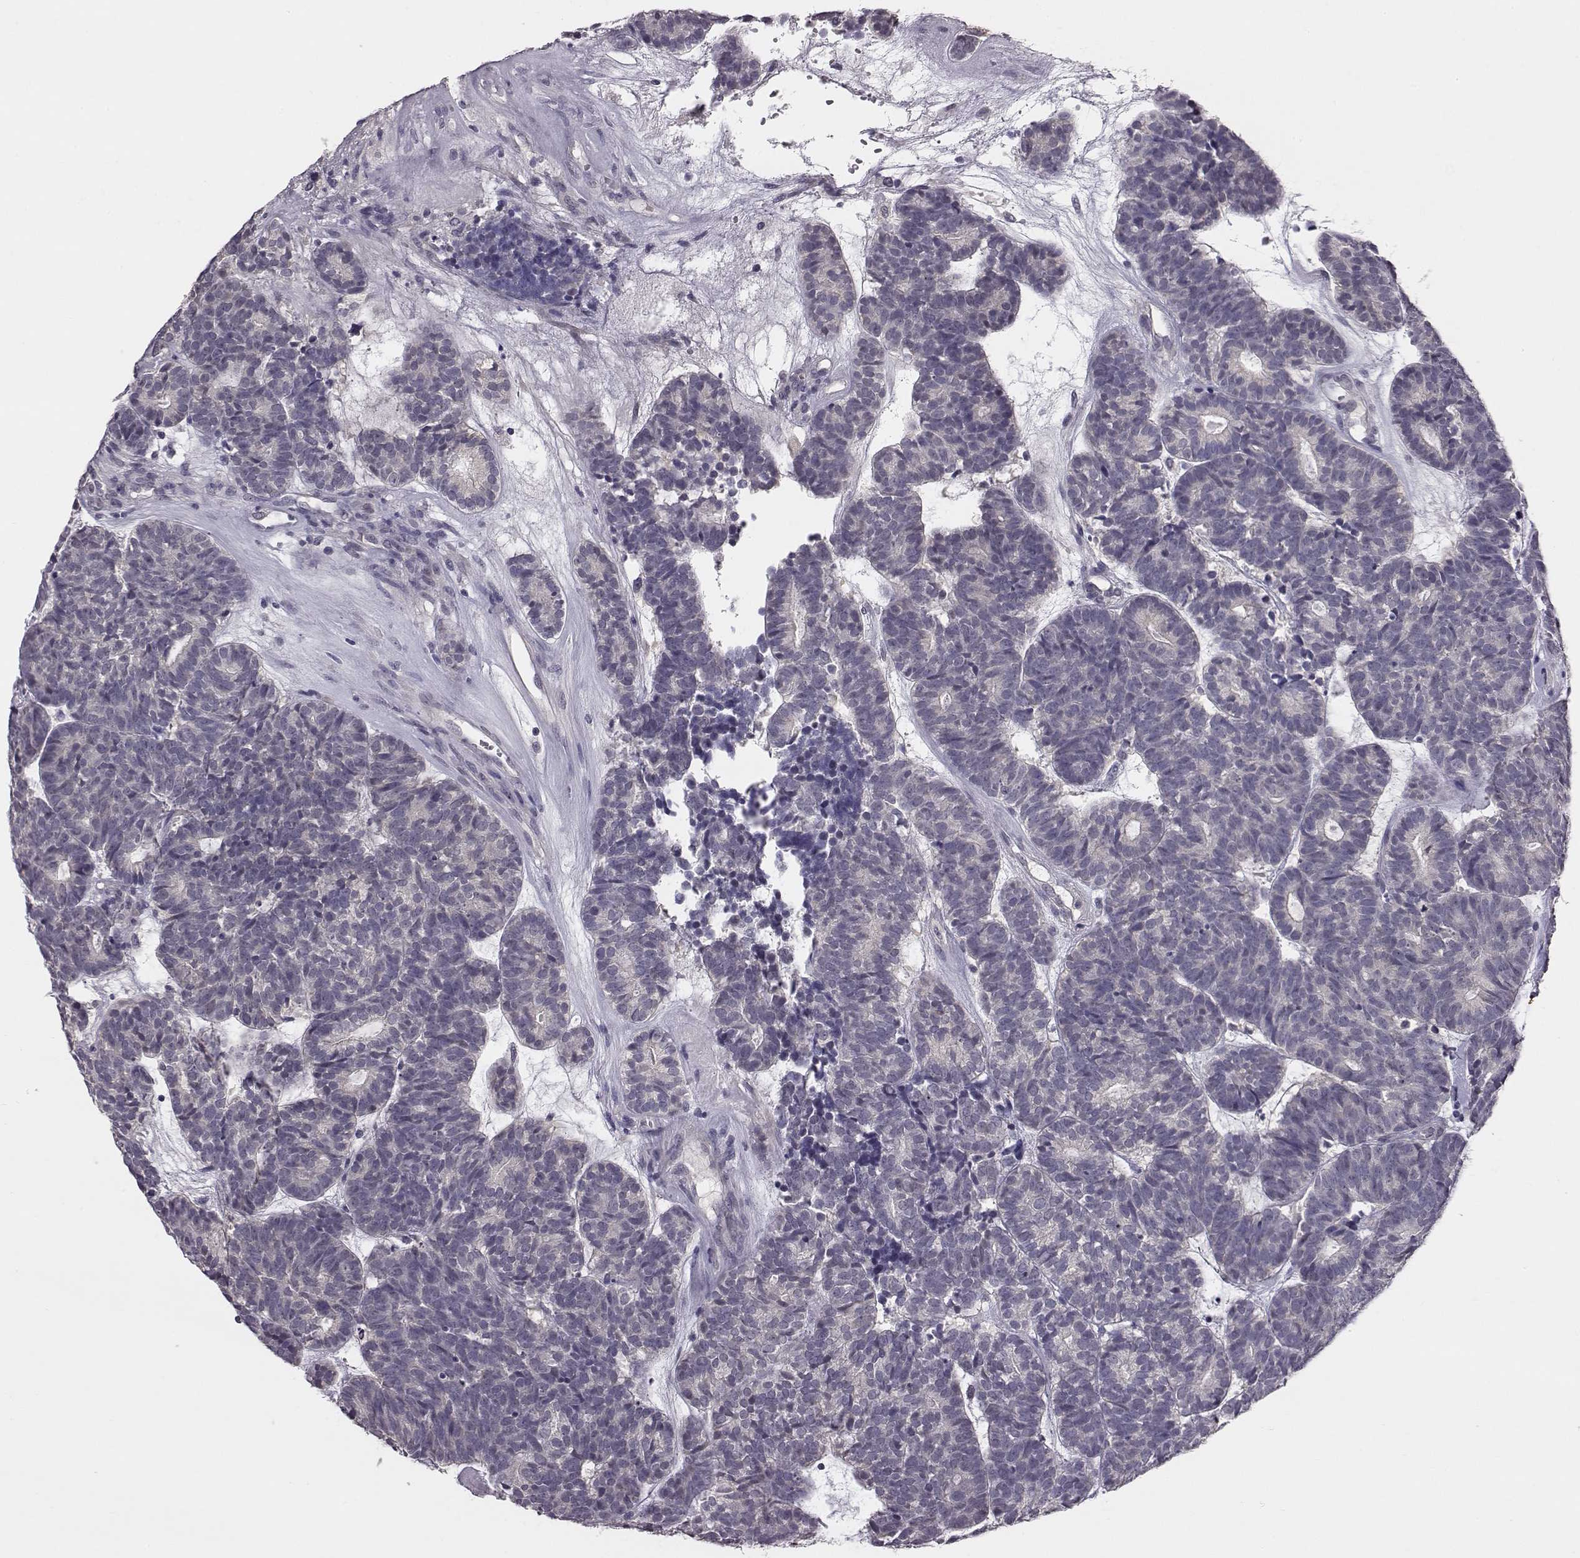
{"staining": {"intensity": "negative", "quantity": "none", "location": "none"}, "tissue": "head and neck cancer", "cell_type": "Tumor cells", "image_type": "cancer", "snomed": [{"axis": "morphology", "description": "Adenocarcinoma, NOS"}, {"axis": "topography", "description": "Head-Neck"}], "caption": "Head and neck cancer stained for a protein using IHC exhibits no positivity tumor cells.", "gene": "C10orf62", "patient": {"sex": "female", "age": 81}}